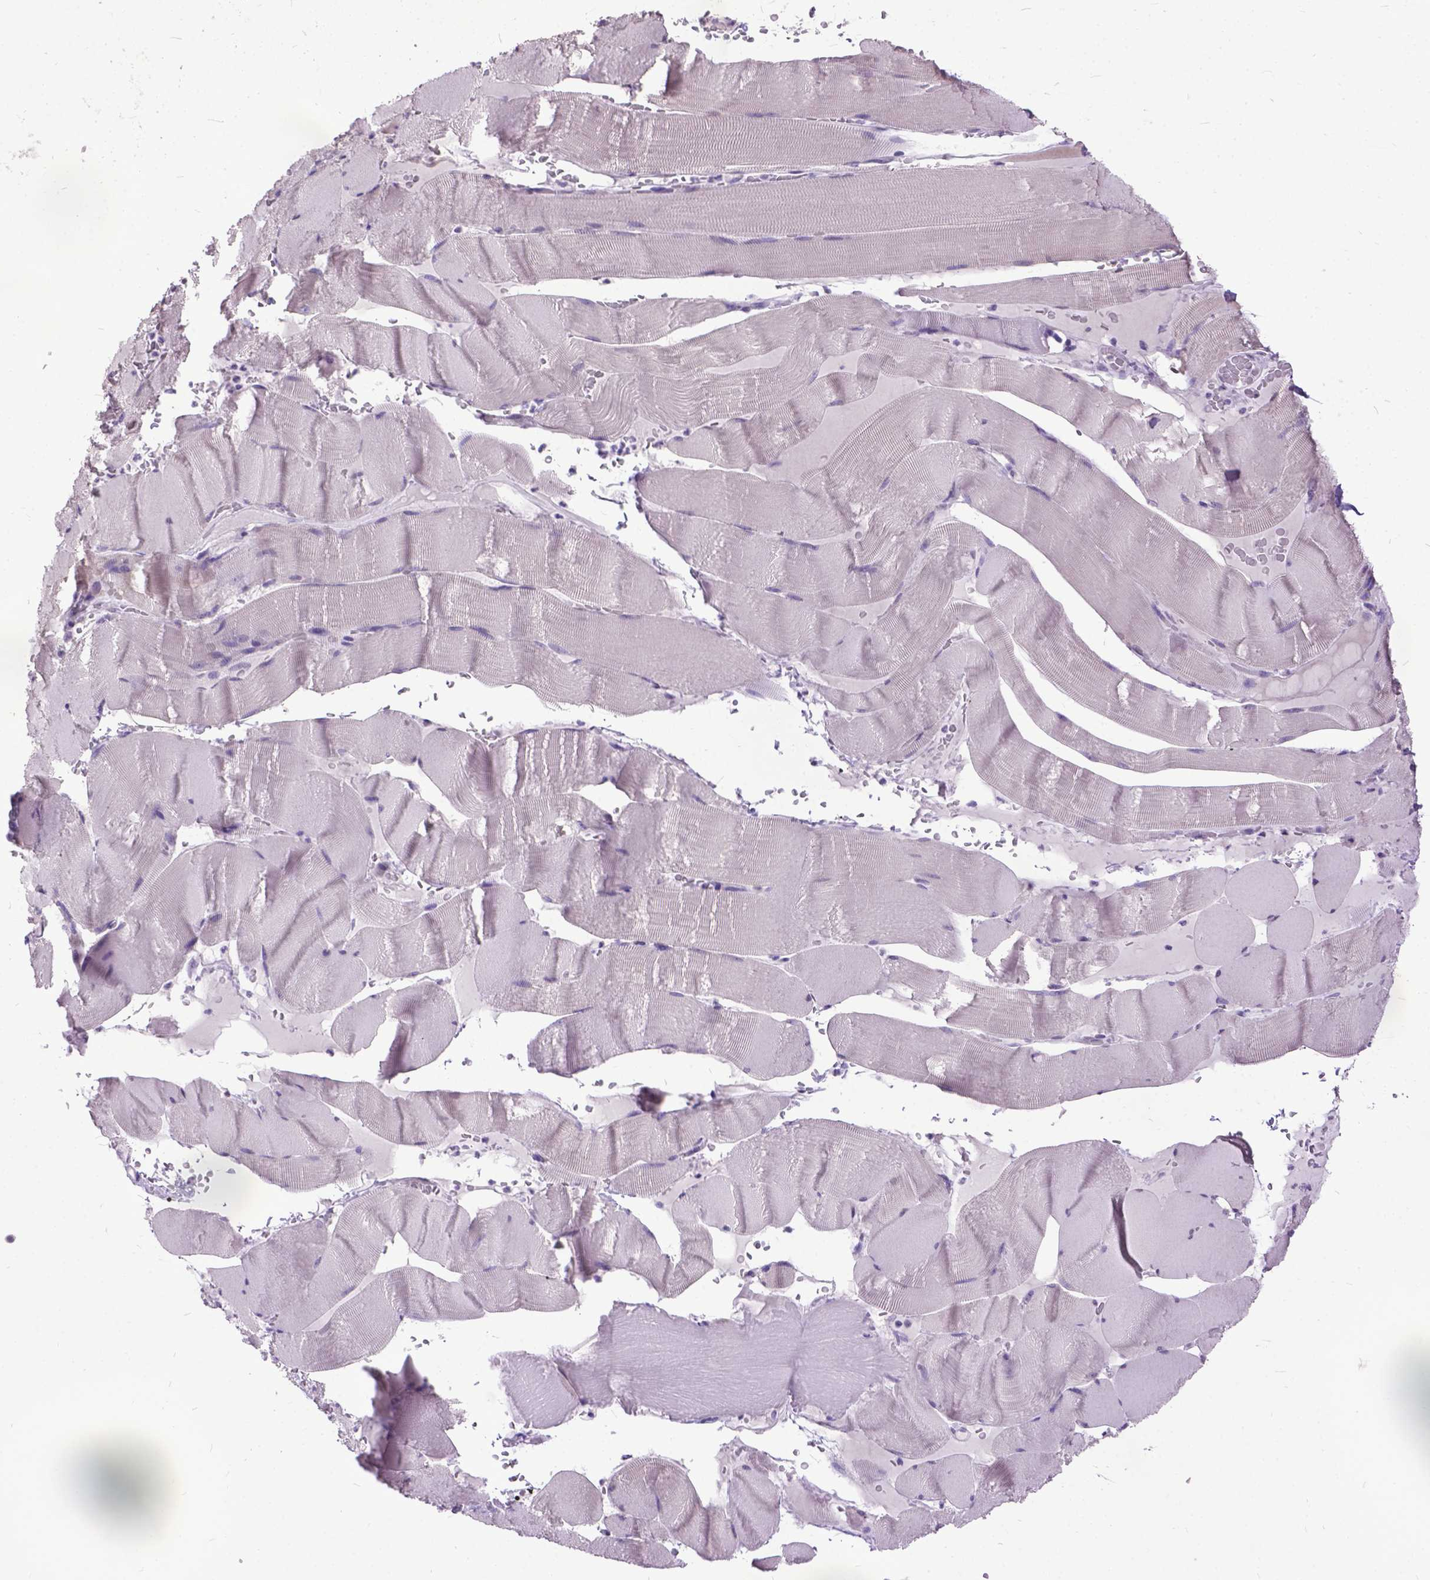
{"staining": {"intensity": "negative", "quantity": "none", "location": "none"}, "tissue": "skeletal muscle", "cell_type": "Myocytes", "image_type": "normal", "snomed": [{"axis": "morphology", "description": "Normal tissue, NOS"}, {"axis": "topography", "description": "Skeletal muscle"}], "caption": "This is an immunohistochemistry micrograph of normal skeletal muscle. There is no staining in myocytes.", "gene": "MARCHF10", "patient": {"sex": "male", "age": 56}}